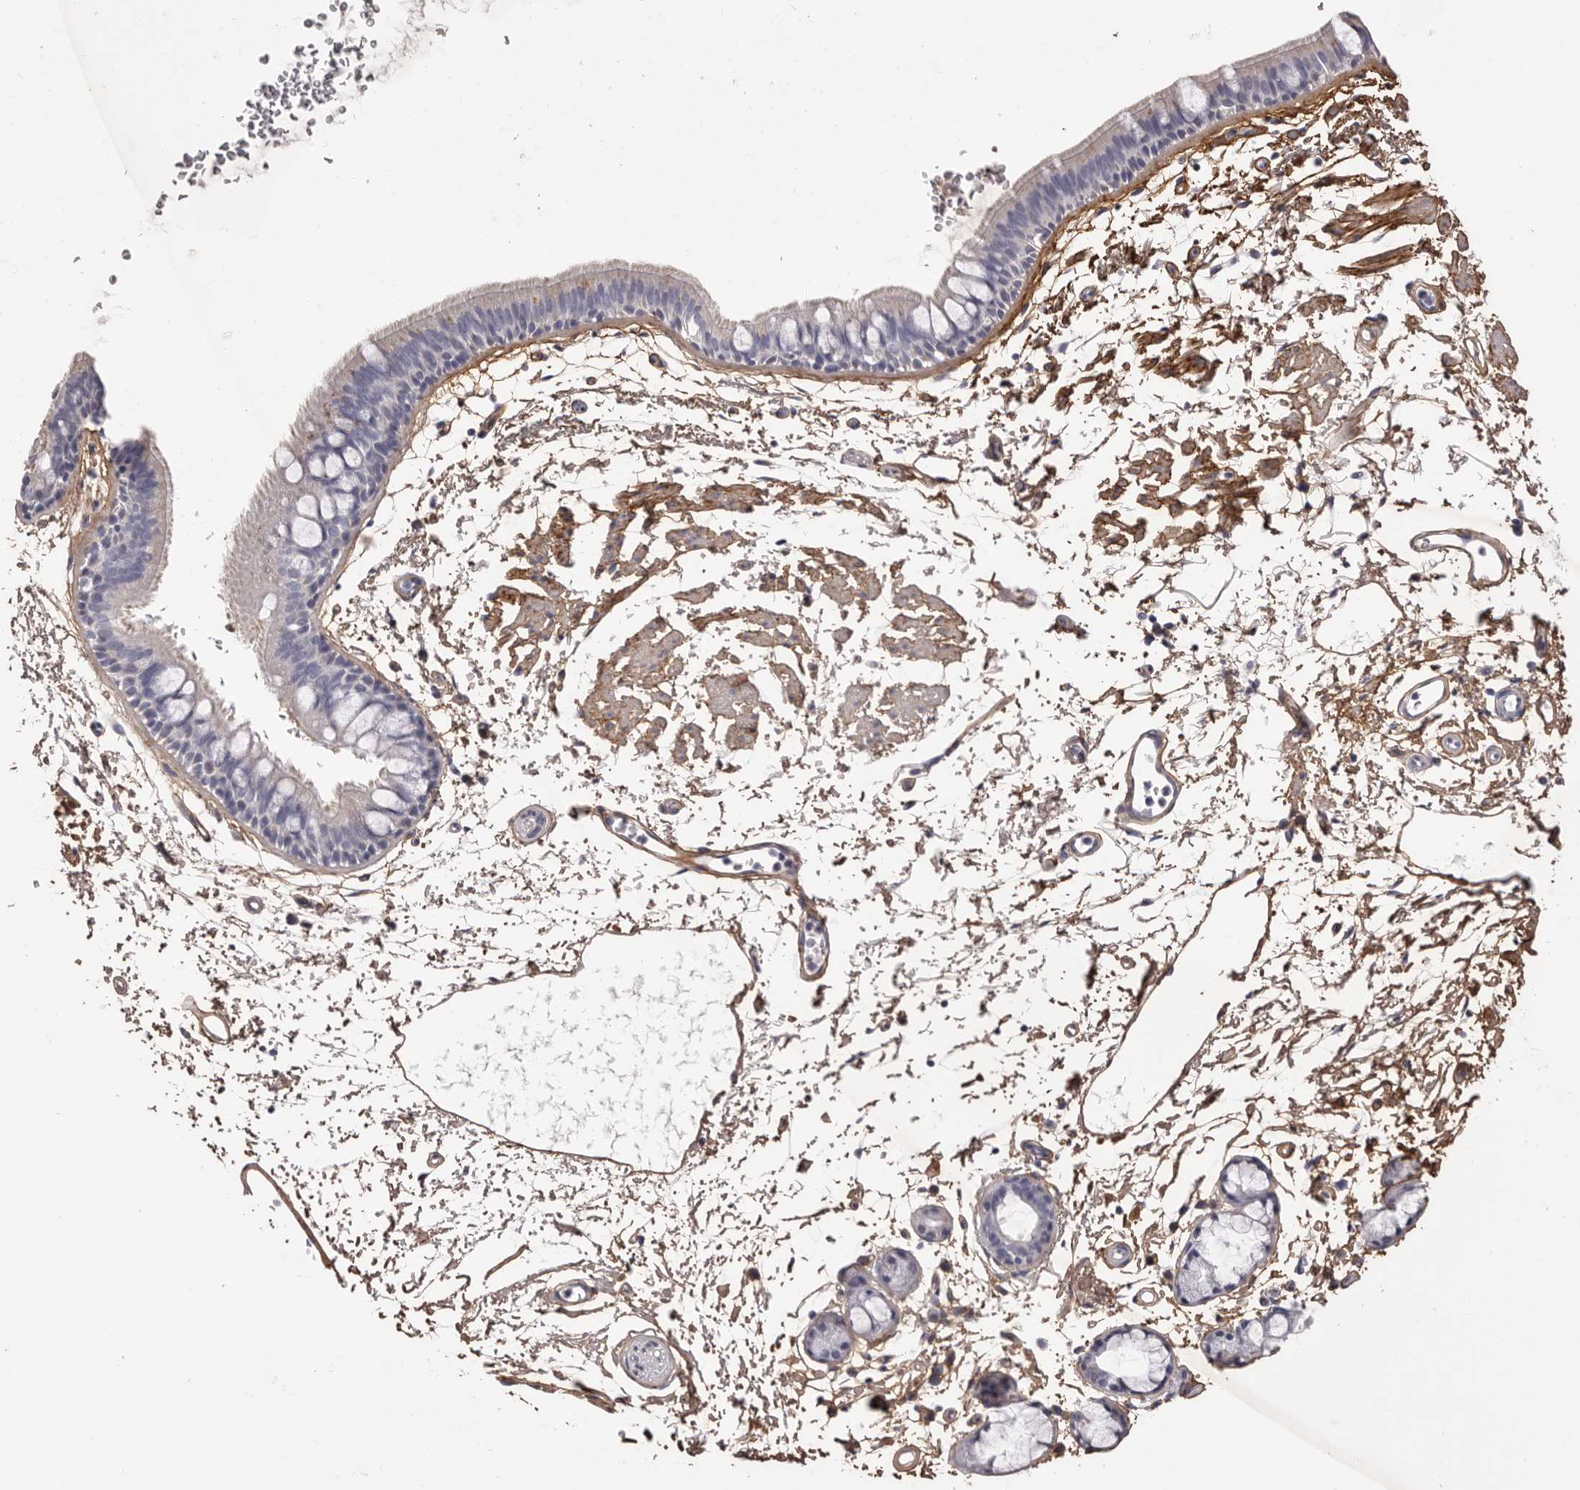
{"staining": {"intensity": "negative", "quantity": "none", "location": "none"}, "tissue": "bronchus", "cell_type": "Respiratory epithelial cells", "image_type": "normal", "snomed": [{"axis": "morphology", "description": "Normal tissue, NOS"}, {"axis": "topography", "description": "Lymph node"}, {"axis": "topography", "description": "Bronchus"}], "caption": "A photomicrograph of human bronchus is negative for staining in respiratory epithelial cells.", "gene": "COL6A1", "patient": {"sex": "female", "age": 70}}